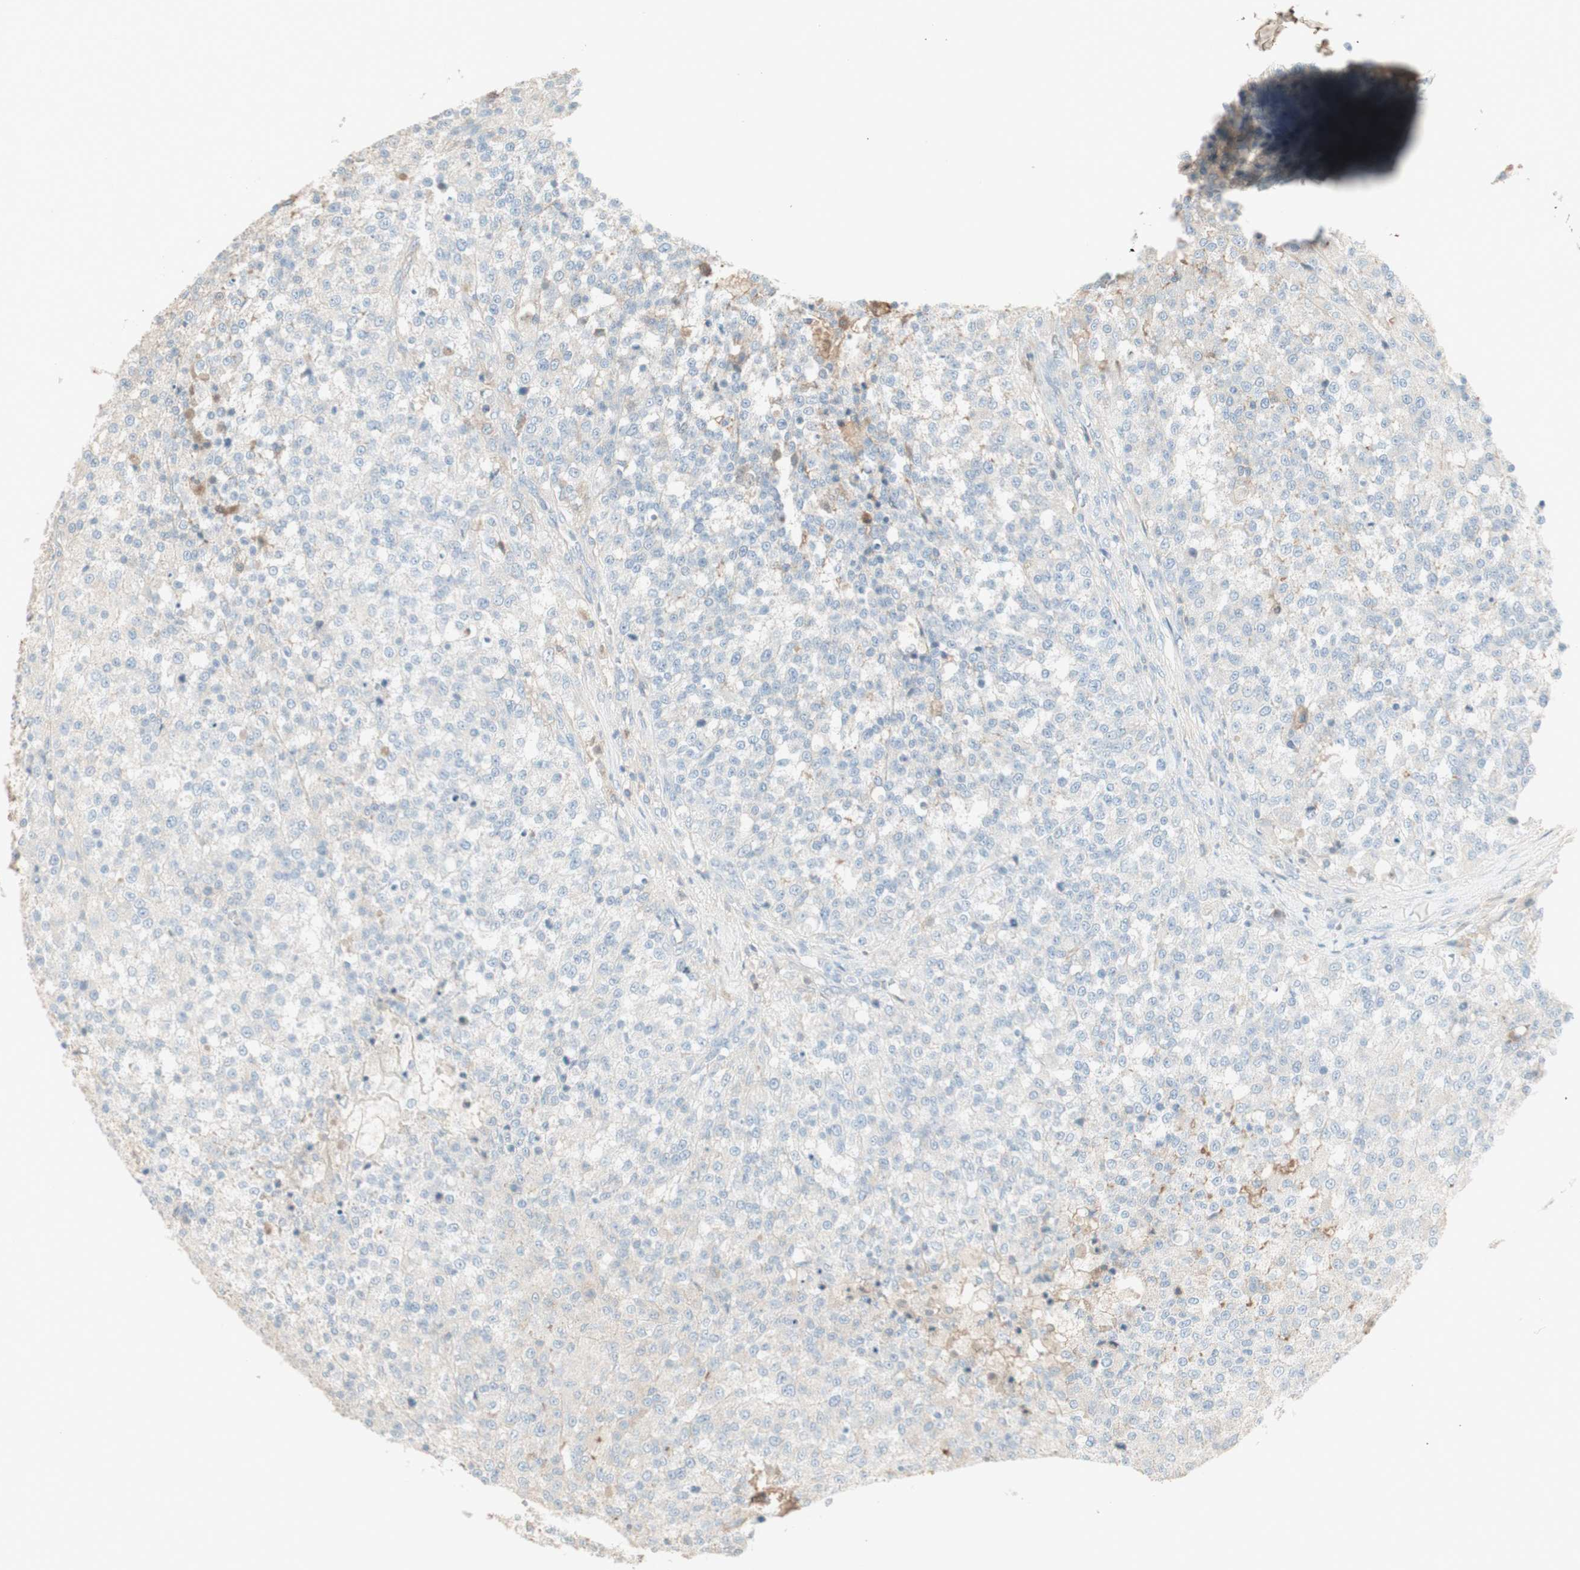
{"staining": {"intensity": "negative", "quantity": "none", "location": "none"}, "tissue": "testis cancer", "cell_type": "Tumor cells", "image_type": "cancer", "snomed": [{"axis": "morphology", "description": "Seminoma, NOS"}, {"axis": "topography", "description": "Testis"}], "caption": "High power microscopy histopathology image of an IHC micrograph of testis cancer (seminoma), revealing no significant staining in tumor cells. (IHC, brightfield microscopy, high magnification).", "gene": "IFNG", "patient": {"sex": "male", "age": 59}}